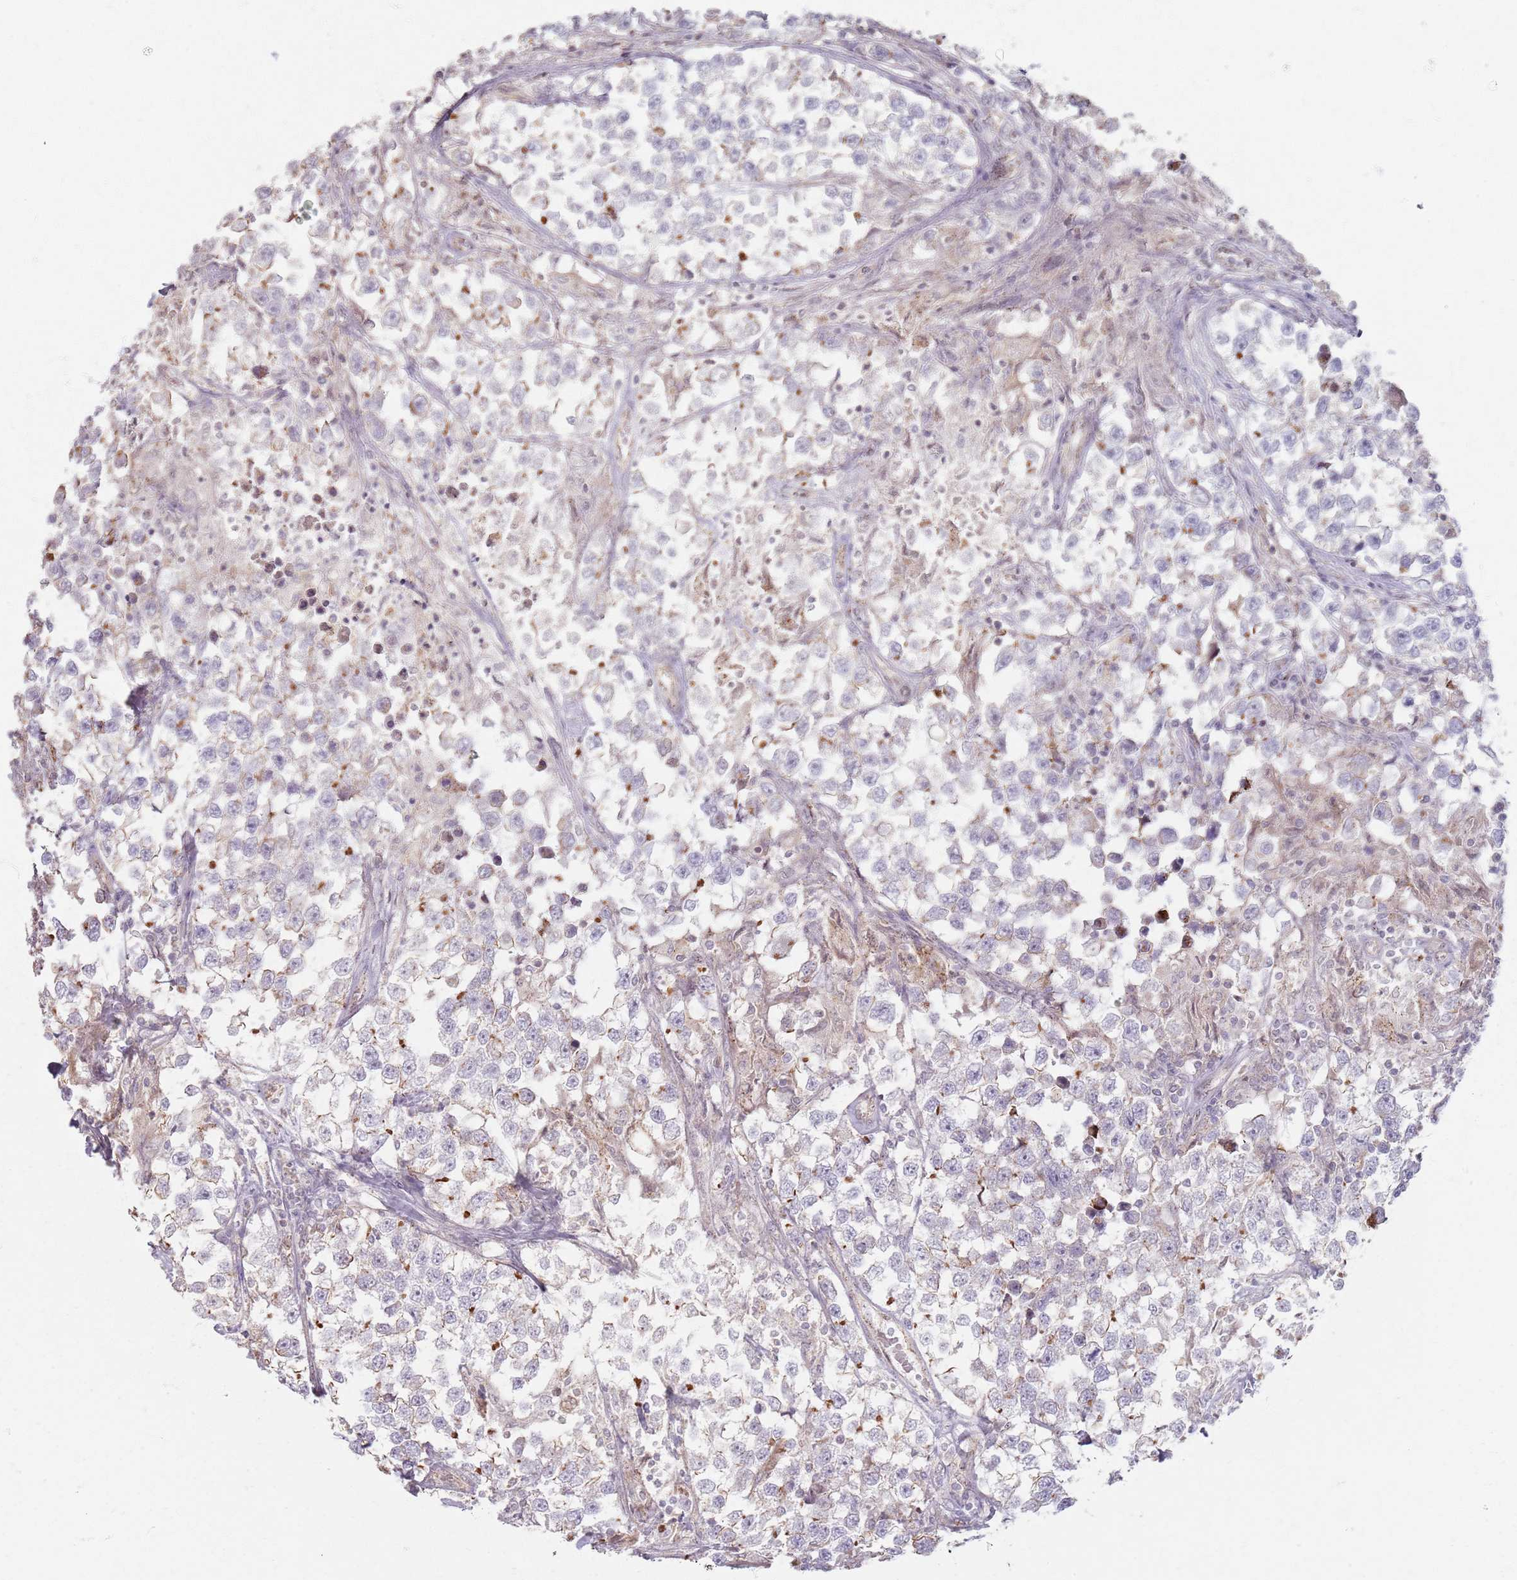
{"staining": {"intensity": "negative", "quantity": "none", "location": "none"}, "tissue": "testis cancer", "cell_type": "Tumor cells", "image_type": "cancer", "snomed": [{"axis": "morphology", "description": "Seminoma, NOS"}, {"axis": "topography", "description": "Testis"}], "caption": "Immunohistochemistry of seminoma (testis) reveals no staining in tumor cells.", "gene": "KCNA5", "patient": {"sex": "male", "age": 46}}